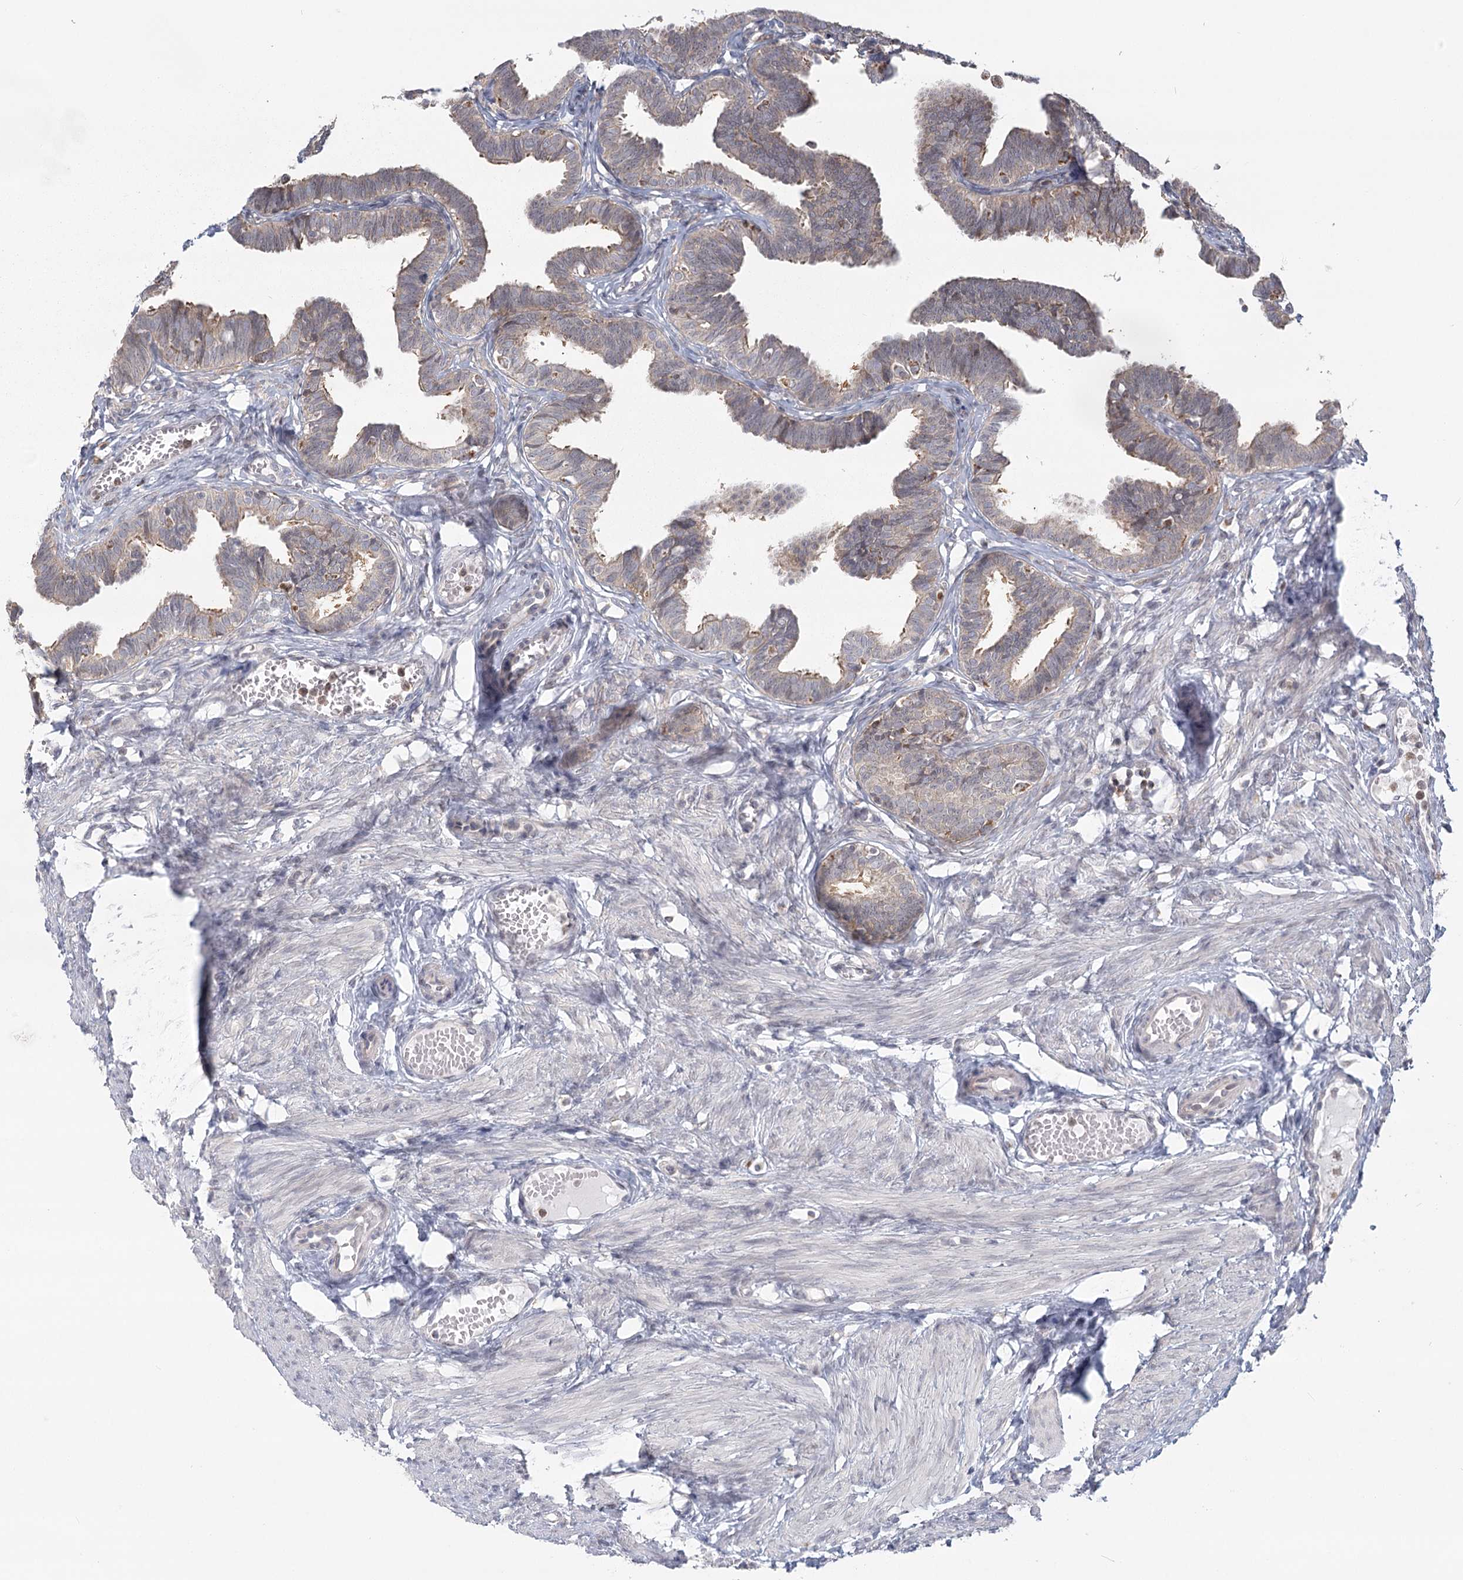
{"staining": {"intensity": "moderate", "quantity": "25%-75%", "location": "cytoplasmic/membranous"}, "tissue": "fallopian tube", "cell_type": "Glandular cells", "image_type": "normal", "snomed": [{"axis": "morphology", "description": "Normal tissue, NOS"}, {"axis": "topography", "description": "Fallopian tube"}, {"axis": "topography", "description": "Ovary"}], "caption": "Unremarkable fallopian tube demonstrates moderate cytoplasmic/membranous positivity in approximately 25%-75% of glandular cells, visualized by immunohistochemistry.", "gene": "LACTB", "patient": {"sex": "female", "age": 23}}